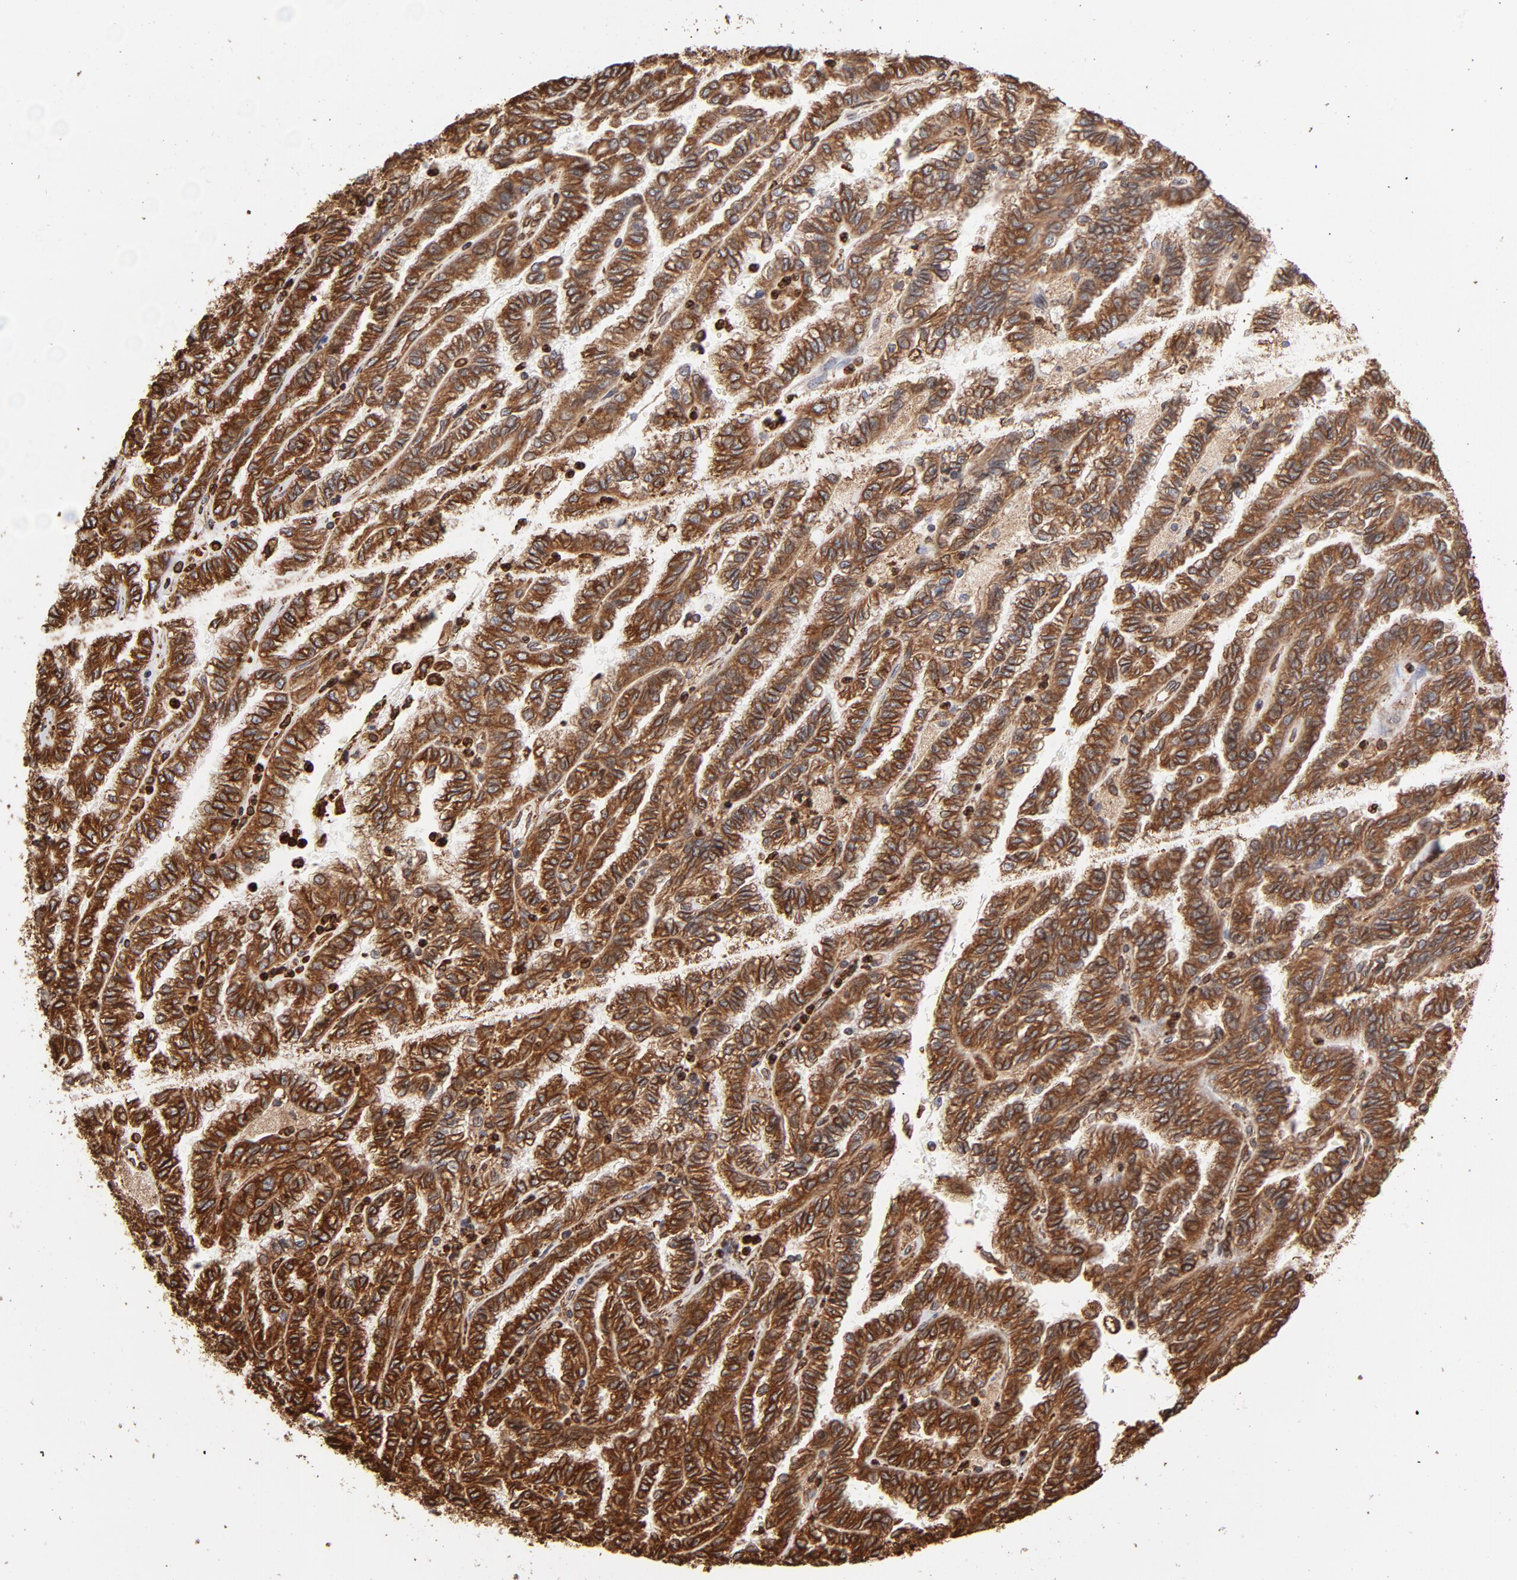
{"staining": {"intensity": "strong", "quantity": ">75%", "location": "cytoplasmic/membranous"}, "tissue": "renal cancer", "cell_type": "Tumor cells", "image_type": "cancer", "snomed": [{"axis": "morphology", "description": "Inflammation, NOS"}, {"axis": "morphology", "description": "Adenocarcinoma, NOS"}, {"axis": "topography", "description": "Kidney"}], "caption": "The micrograph exhibits a brown stain indicating the presence of a protein in the cytoplasmic/membranous of tumor cells in renal cancer.", "gene": "CANX", "patient": {"sex": "male", "age": 68}}